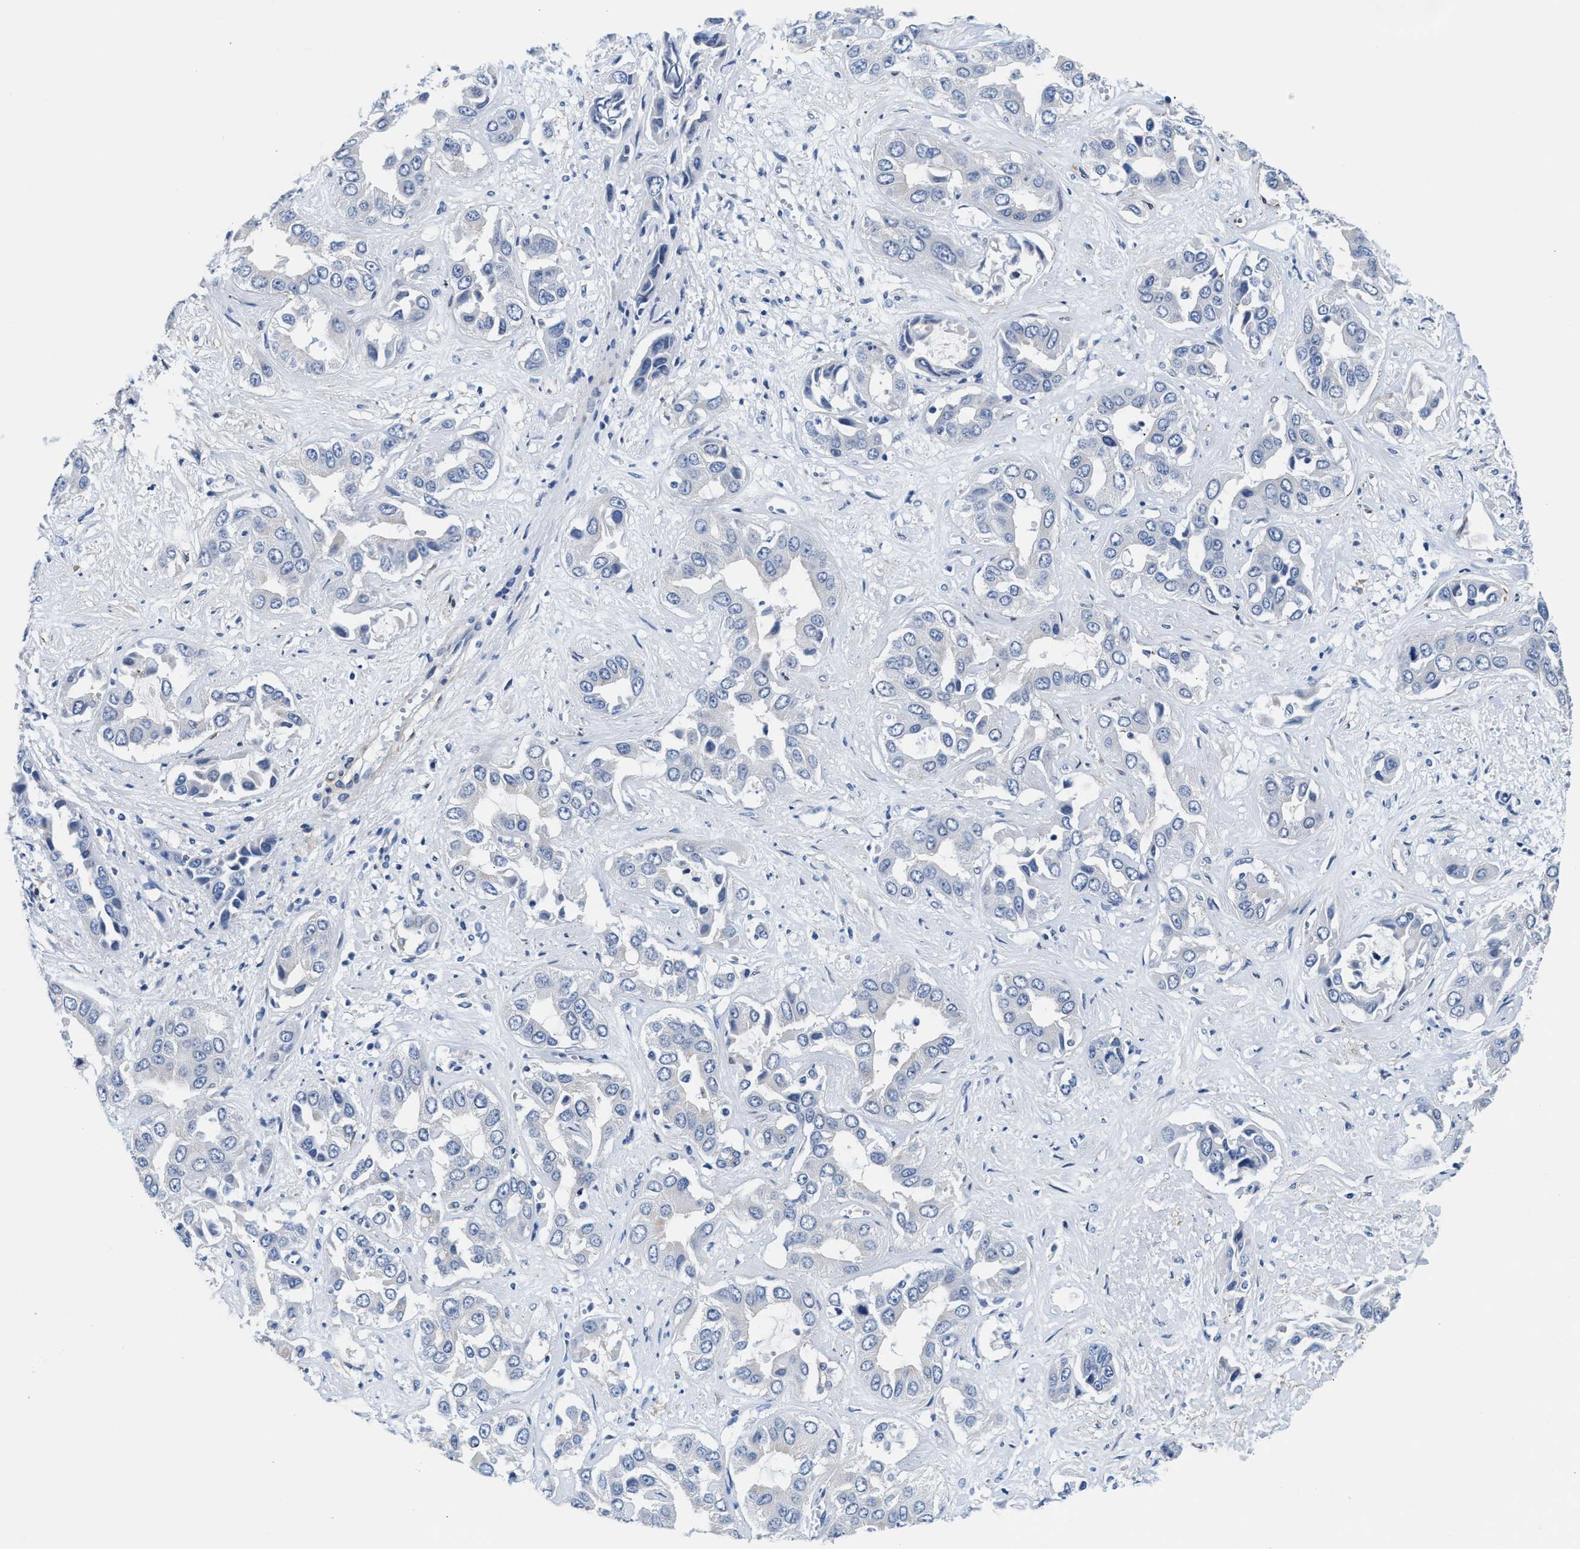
{"staining": {"intensity": "negative", "quantity": "none", "location": "none"}, "tissue": "liver cancer", "cell_type": "Tumor cells", "image_type": "cancer", "snomed": [{"axis": "morphology", "description": "Cholangiocarcinoma"}, {"axis": "topography", "description": "Liver"}], "caption": "This photomicrograph is of cholangiocarcinoma (liver) stained with immunohistochemistry to label a protein in brown with the nuclei are counter-stained blue. There is no staining in tumor cells.", "gene": "MYH3", "patient": {"sex": "female", "age": 52}}